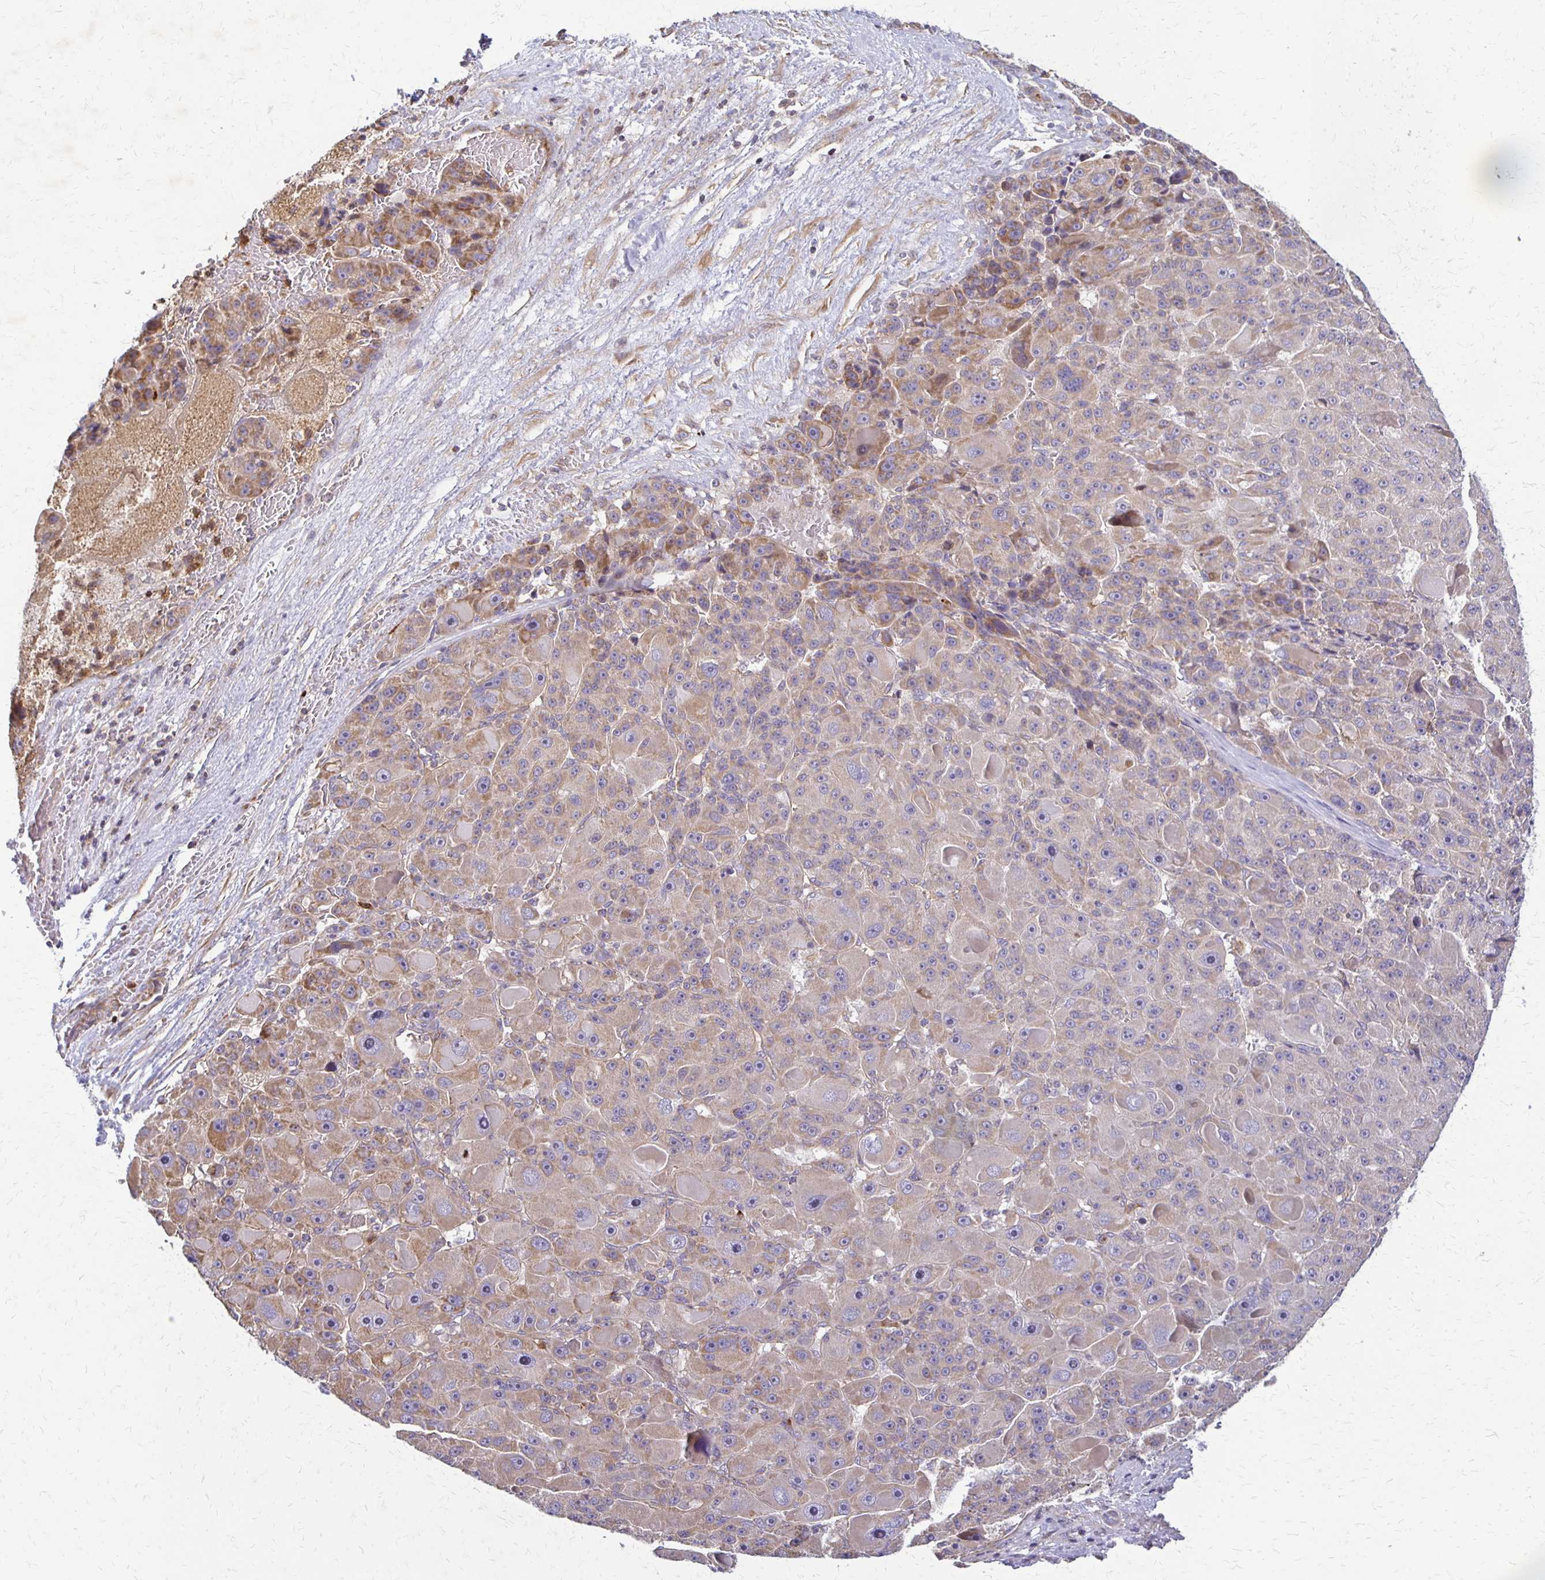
{"staining": {"intensity": "weak", "quantity": ">75%", "location": "cytoplasmic/membranous"}, "tissue": "liver cancer", "cell_type": "Tumor cells", "image_type": "cancer", "snomed": [{"axis": "morphology", "description": "Carcinoma, Hepatocellular, NOS"}, {"axis": "topography", "description": "Liver"}], "caption": "A high-resolution photomicrograph shows immunohistochemistry staining of hepatocellular carcinoma (liver), which shows weak cytoplasmic/membranous staining in about >75% of tumor cells. The staining was performed using DAB (3,3'-diaminobenzidine) to visualize the protein expression in brown, while the nuclei were stained in blue with hematoxylin (Magnification: 20x).", "gene": "EIF4EBP2", "patient": {"sex": "male", "age": 76}}